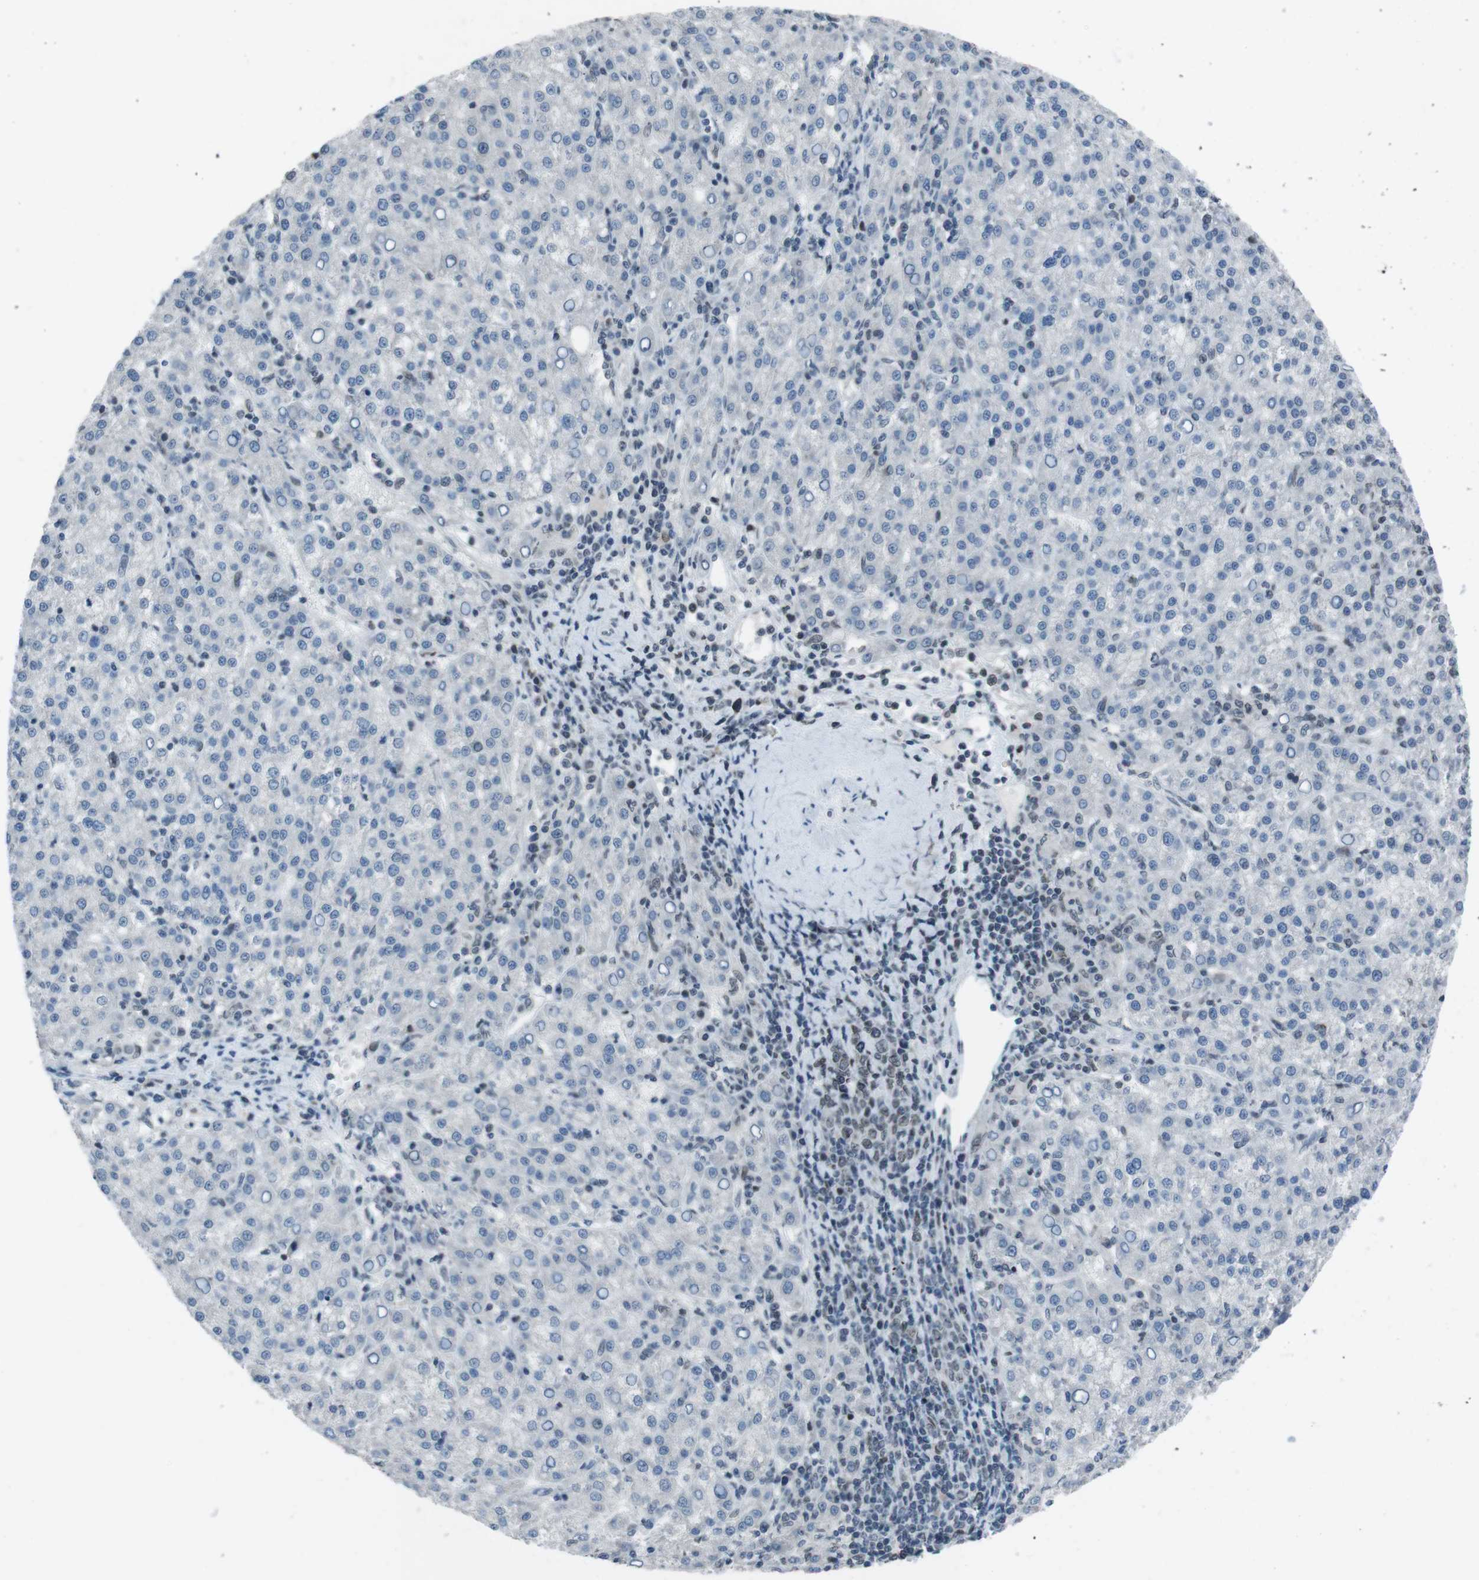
{"staining": {"intensity": "negative", "quantity": "none", "location": "none"}, "tissue": "liver cancer", "cell_type": "Tumor cells", "image_type": "cancer", "snomed": [{"axis": "morphology", "description": "Carcinoma, Hepatocellular, NOS"}, {"axis": "topography", "description": "Liver"}], "caption": "A photomicrograph of human hepatocellular carcinoma (liver) is negative for staining in tumor cells.", "gene": "MAD1L1", "patient": {"sex": "female", "age": 58}}